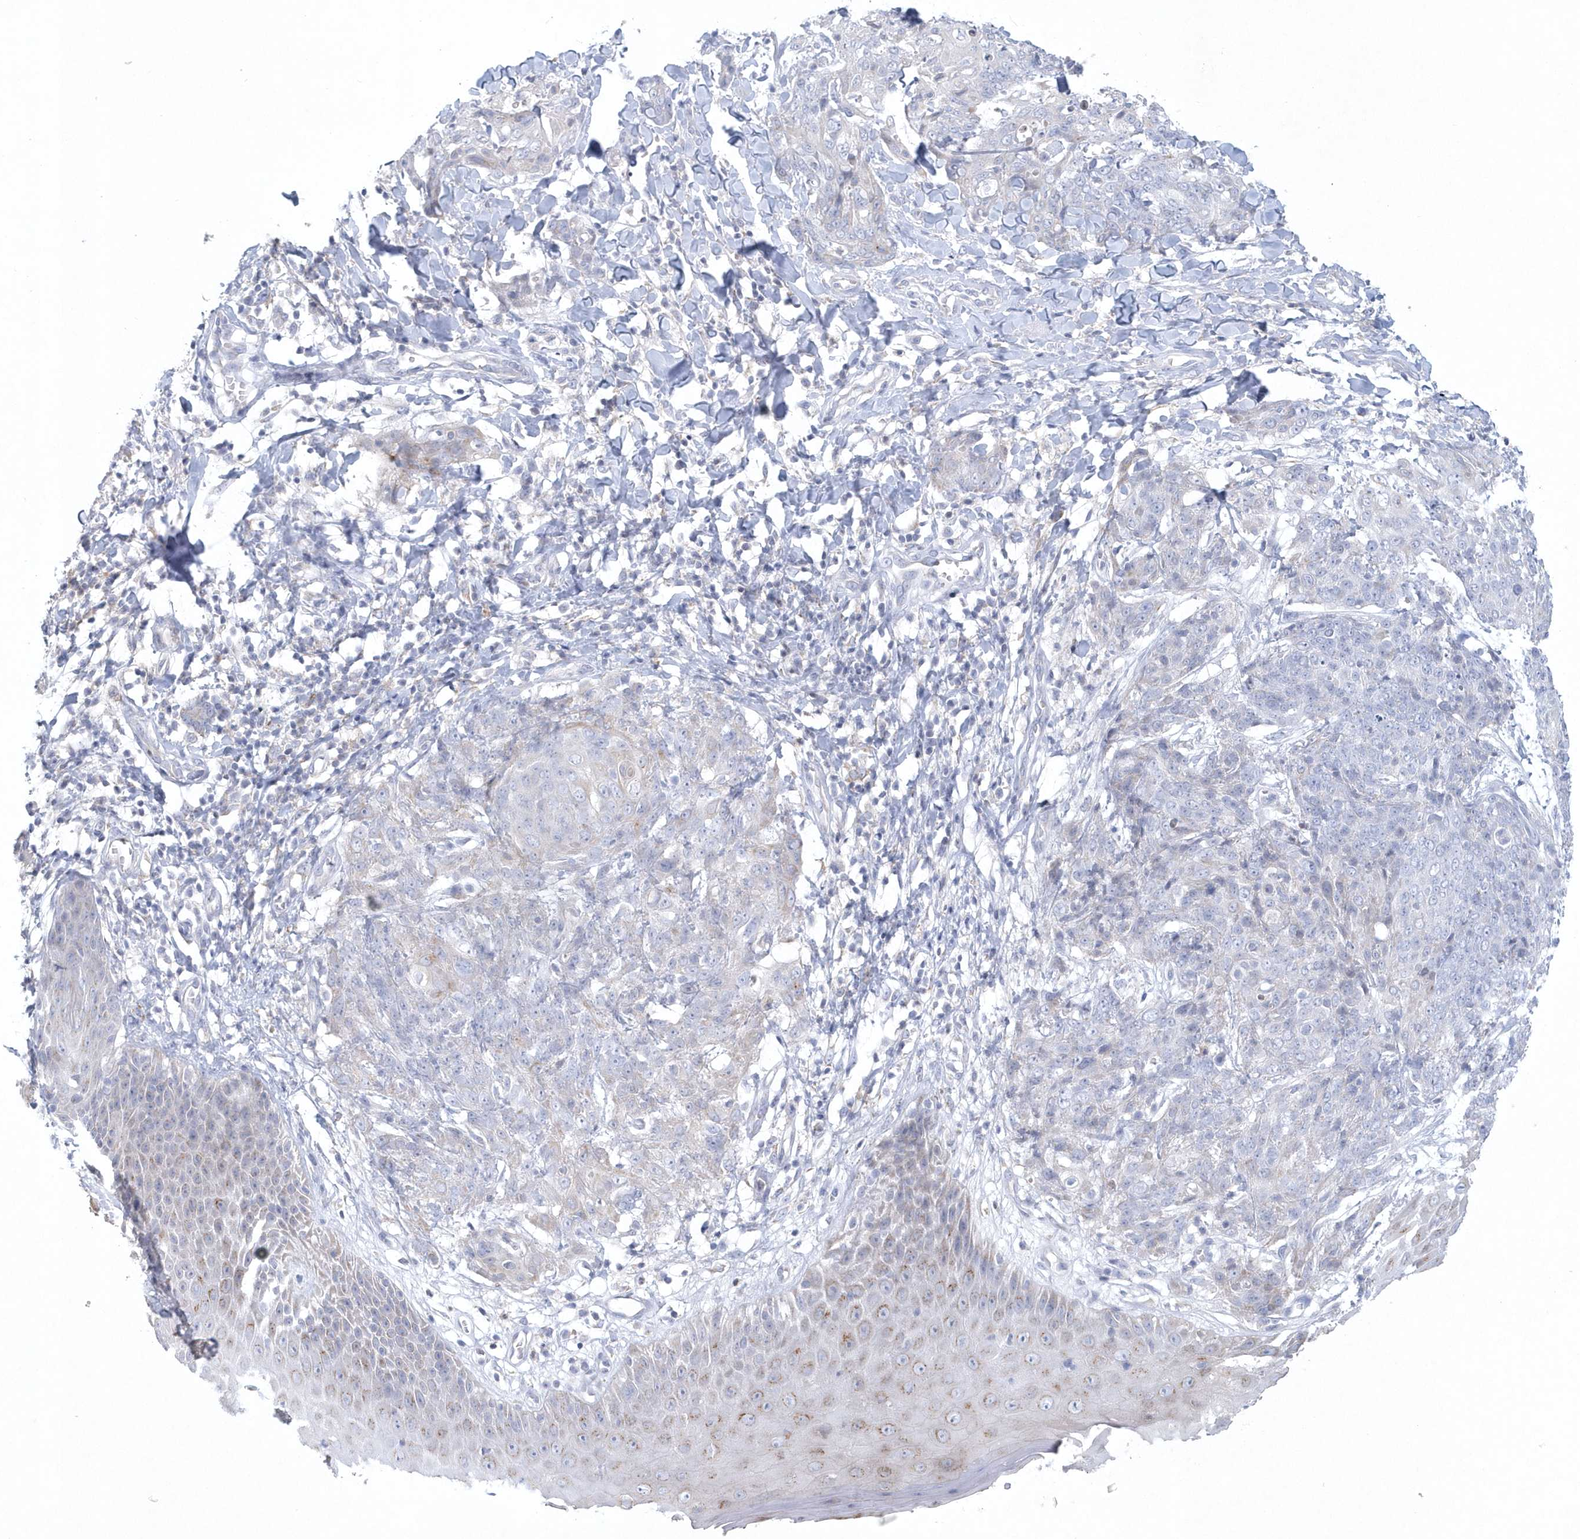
{"staining": {"intensity": "negative", "quantity": "none", "location": "none"}, "tissue": "skin cancer", "cell_type": "Tumor cells", "image_type": "cancer", "snomed": [{"axis": "morphology", "description": "Squamous cell carcinoma, NOS"}, {"axis": "topography", "description": "Skin"}, {"axis": "topography", "description": "Vulva"}], "caption": "The micrograph reveals no significant positivity in tumor cells of squamous cell carcinoma (skin). (DAB (3,3'-diaminobenzidine) immunohistochemistry with hematoxylin counter stain).", "gene": "NIPAL1", "patient": {"sex": "female", "age": 85}}